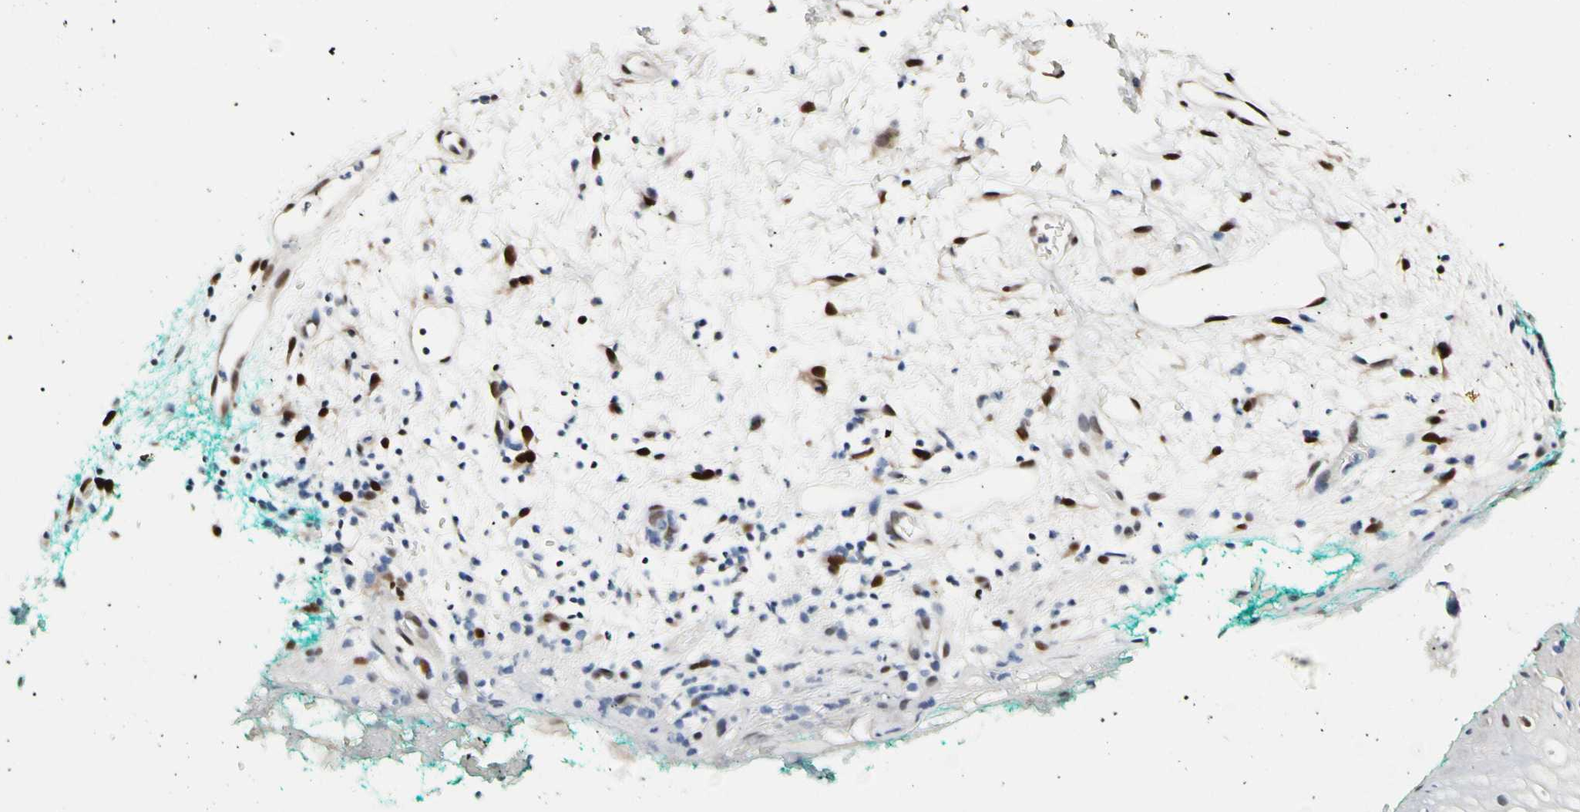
{"staining": {"intensity": "moderate", "quantity": ">75%", "location": "nuclear"}, "tissue": "oral mucosa", "cell_type": "Squamous epithelial cells", "image_type": "normal", "snomed": [{"axis": "morphology", "description": "Normal tissue, NOS"}, {"axis": "topography", "description": "Skeletal muscle"}, {"axis": "topography", "description": "Oral tissue"}, {"axis": "topography", "description": "Peripheral nerve tissue"}], "caption": "Unremarkable oral mucosa was stained to show a protein in brown. There is medium levels of moderate nuclear expression in approximately >75% of squamous epithelial cells. (IHC, brightfield microscopy, high magnification).", "gene": "NFIA", "patient": {"sex": "female", "age": 84}}